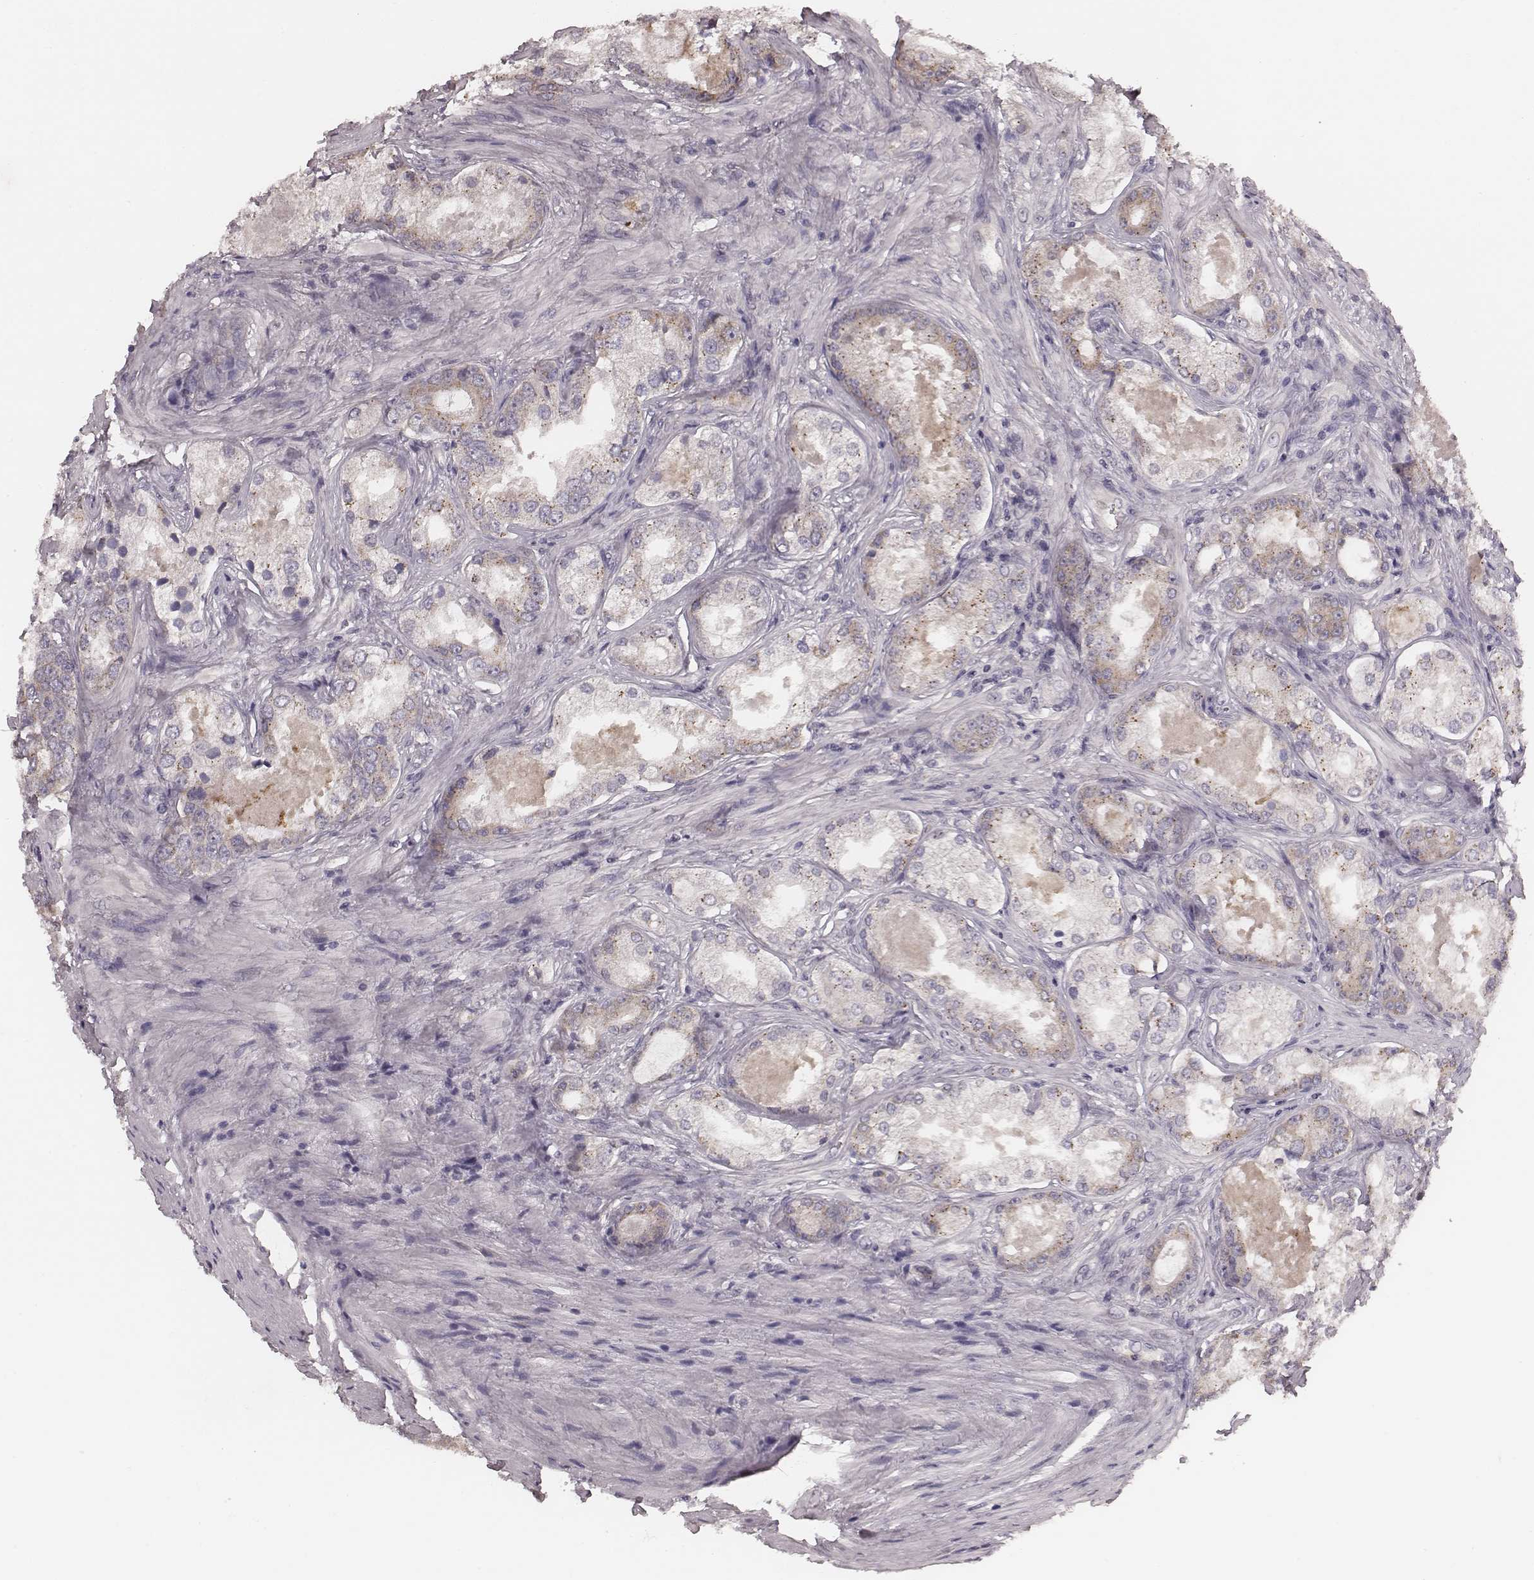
{"staining": {"intensity": "weak", "quantity": "25%-75%", "location": "cytoplasmic/membranous"}, "tissue": "prostate cancer", "cell_type": "Tumor cells", "image_type": "cancer", "snomed": [{"axis": "morphology", "description": "Adenocarcinoma, Low grade"}, {"axis": "topography", "description": "Prostate"}], "caption": "Weak cytoplasmic/membranous expression for a protein is appreciated in approximately 25%-75% of tumor cells of prostate cancer (low-grade adenocarcinoma) using IHC.", "gene": "P2RX5", "patient": {"sex": "male", "age": 68}}